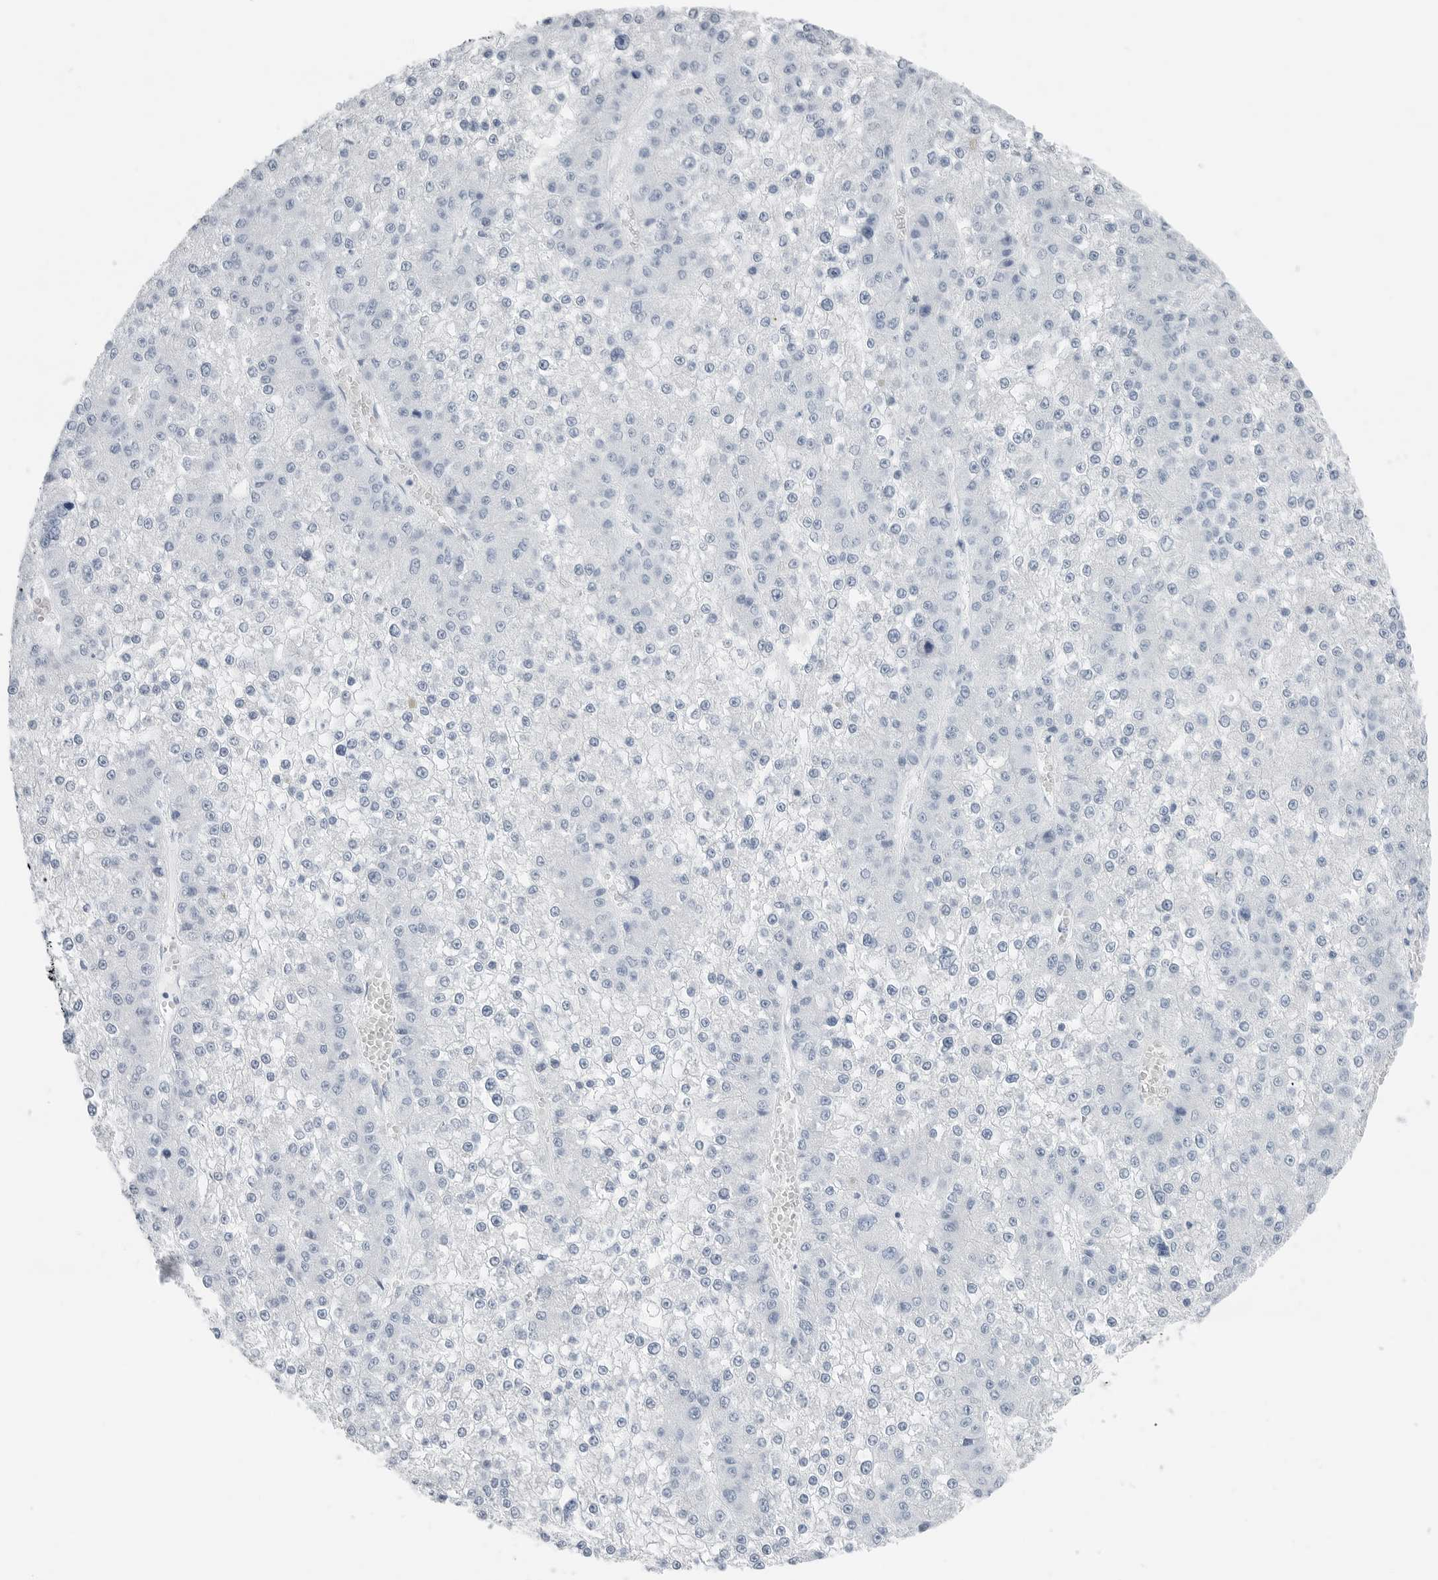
{"staining": {"intensity": "negative", "quantity": "none", "location": "none"}, "tissue": "liver cancer", "cell_type": "Tumor cells", "image_type": "cancer", "snomed": [{"axis": "morphology", "description": "Carcinoma, Hepatocellular, NOS"}, {"axis": "topography", "description": "Liver"}], "caption": "A high-resolution micrograph shows immunohistochemistry staining of liver cancer (hepatocellular carcinoma), which shows no significant positivity in tumor cells. The staining is performed using DAB (3,3'-diaminobenzidine) brown chromogen with nuclei counter-stained in using hematoxylin.", "gene": "SLPI", "patient": {"sex": "female", "age": 73}}